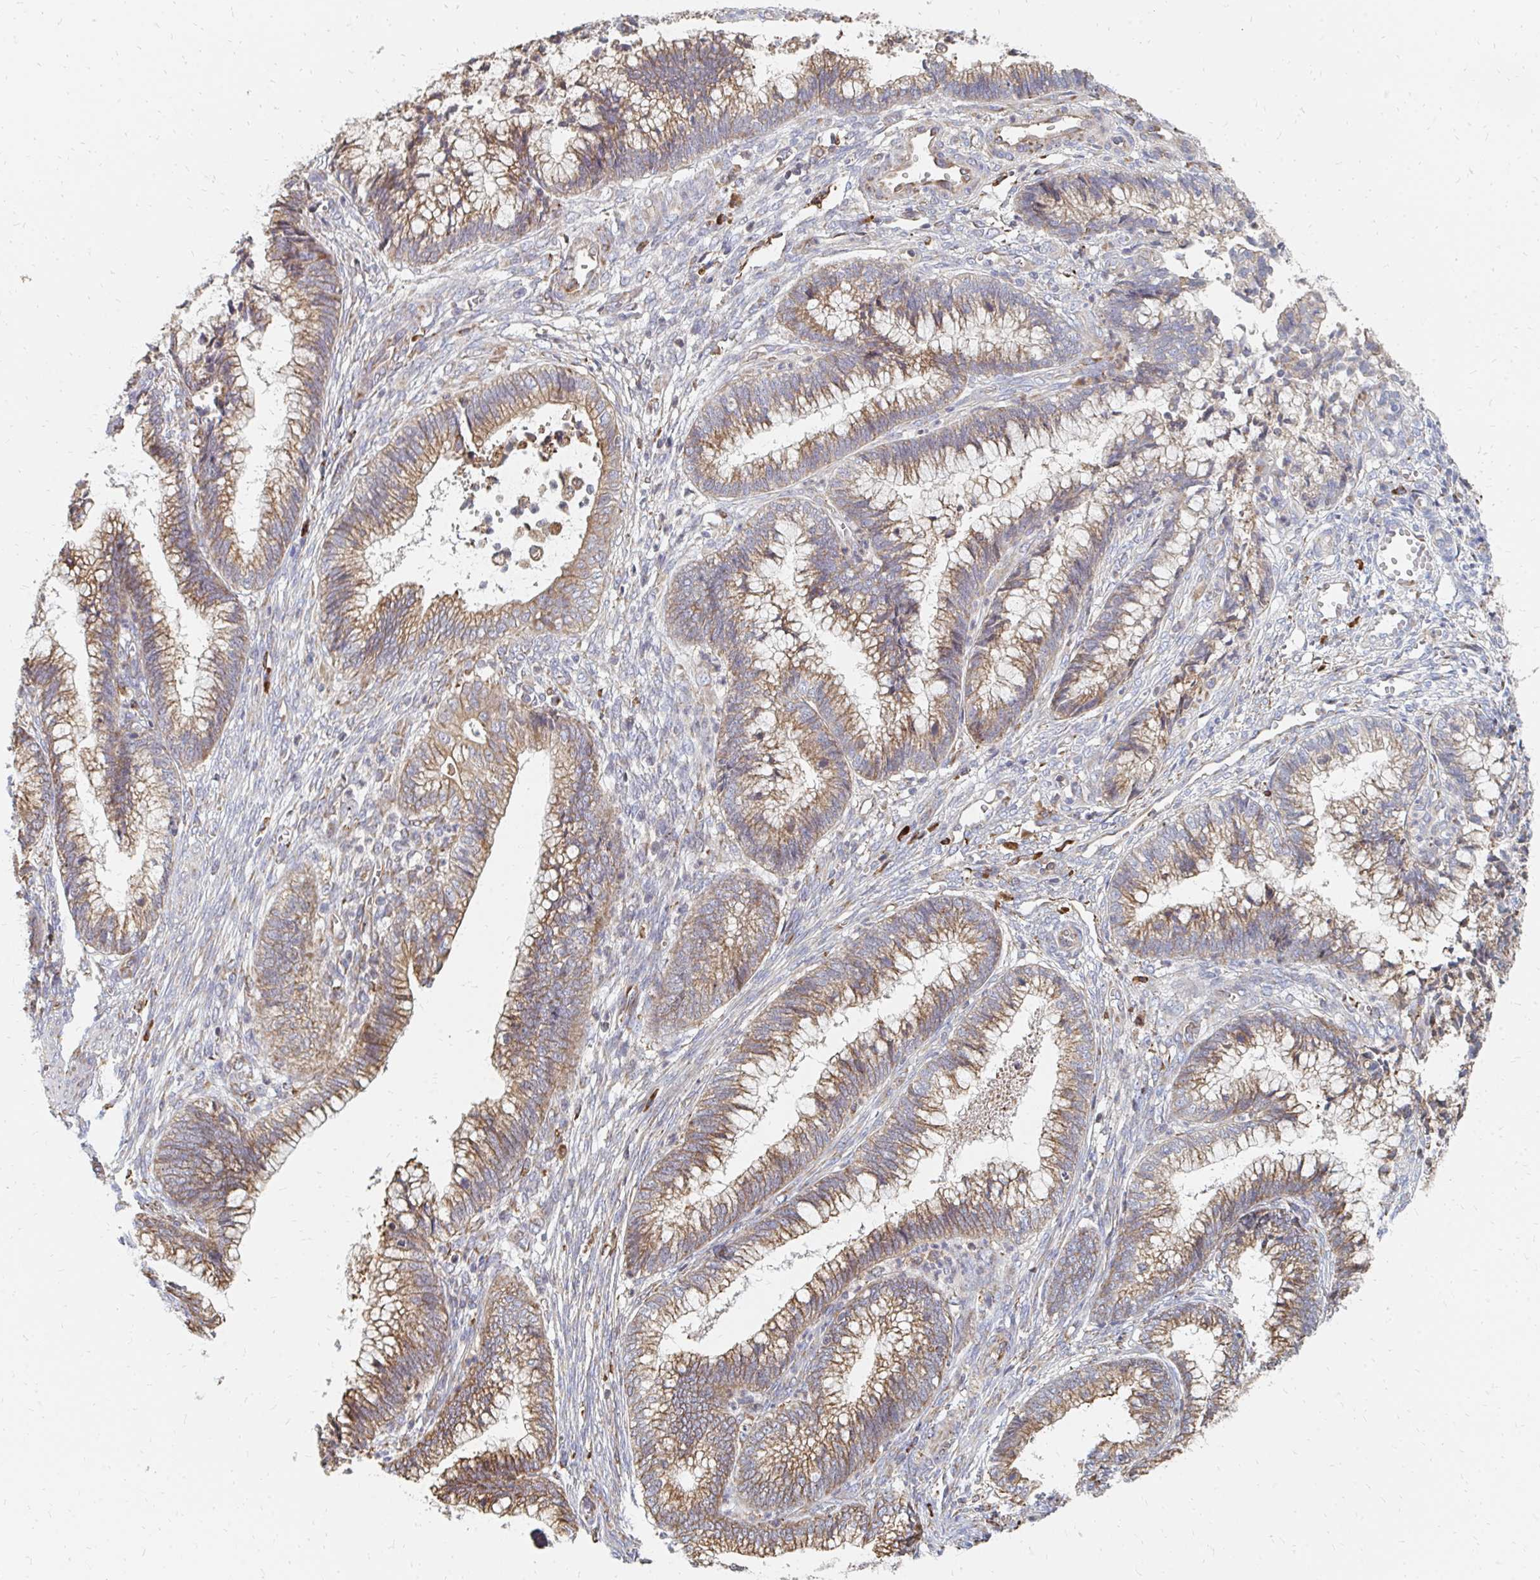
{"staining": {"intensity": "moderate", "quantity": ">75%", "location": "cytoplasmic/membranous"}, "tissue": "cervical cancer", "cell_type": "Tumor cells", "image_type": "cancer", "snomed": [{"axis": "morphology", "description": "Adenocarcinoma, NOS"}, {"axis": "topography", "description": "Cervix"}], "caption": "A high-resolution micrograph shows immunohistochemistry (IHC) staining of cervical cancer (adenocarcinoma), which displays moderate cytoplasmic/membranous expression in about >75% of tumor cells.", "gene": "PPP1R13L", "patient": {"sex": "female", "age": 44}}